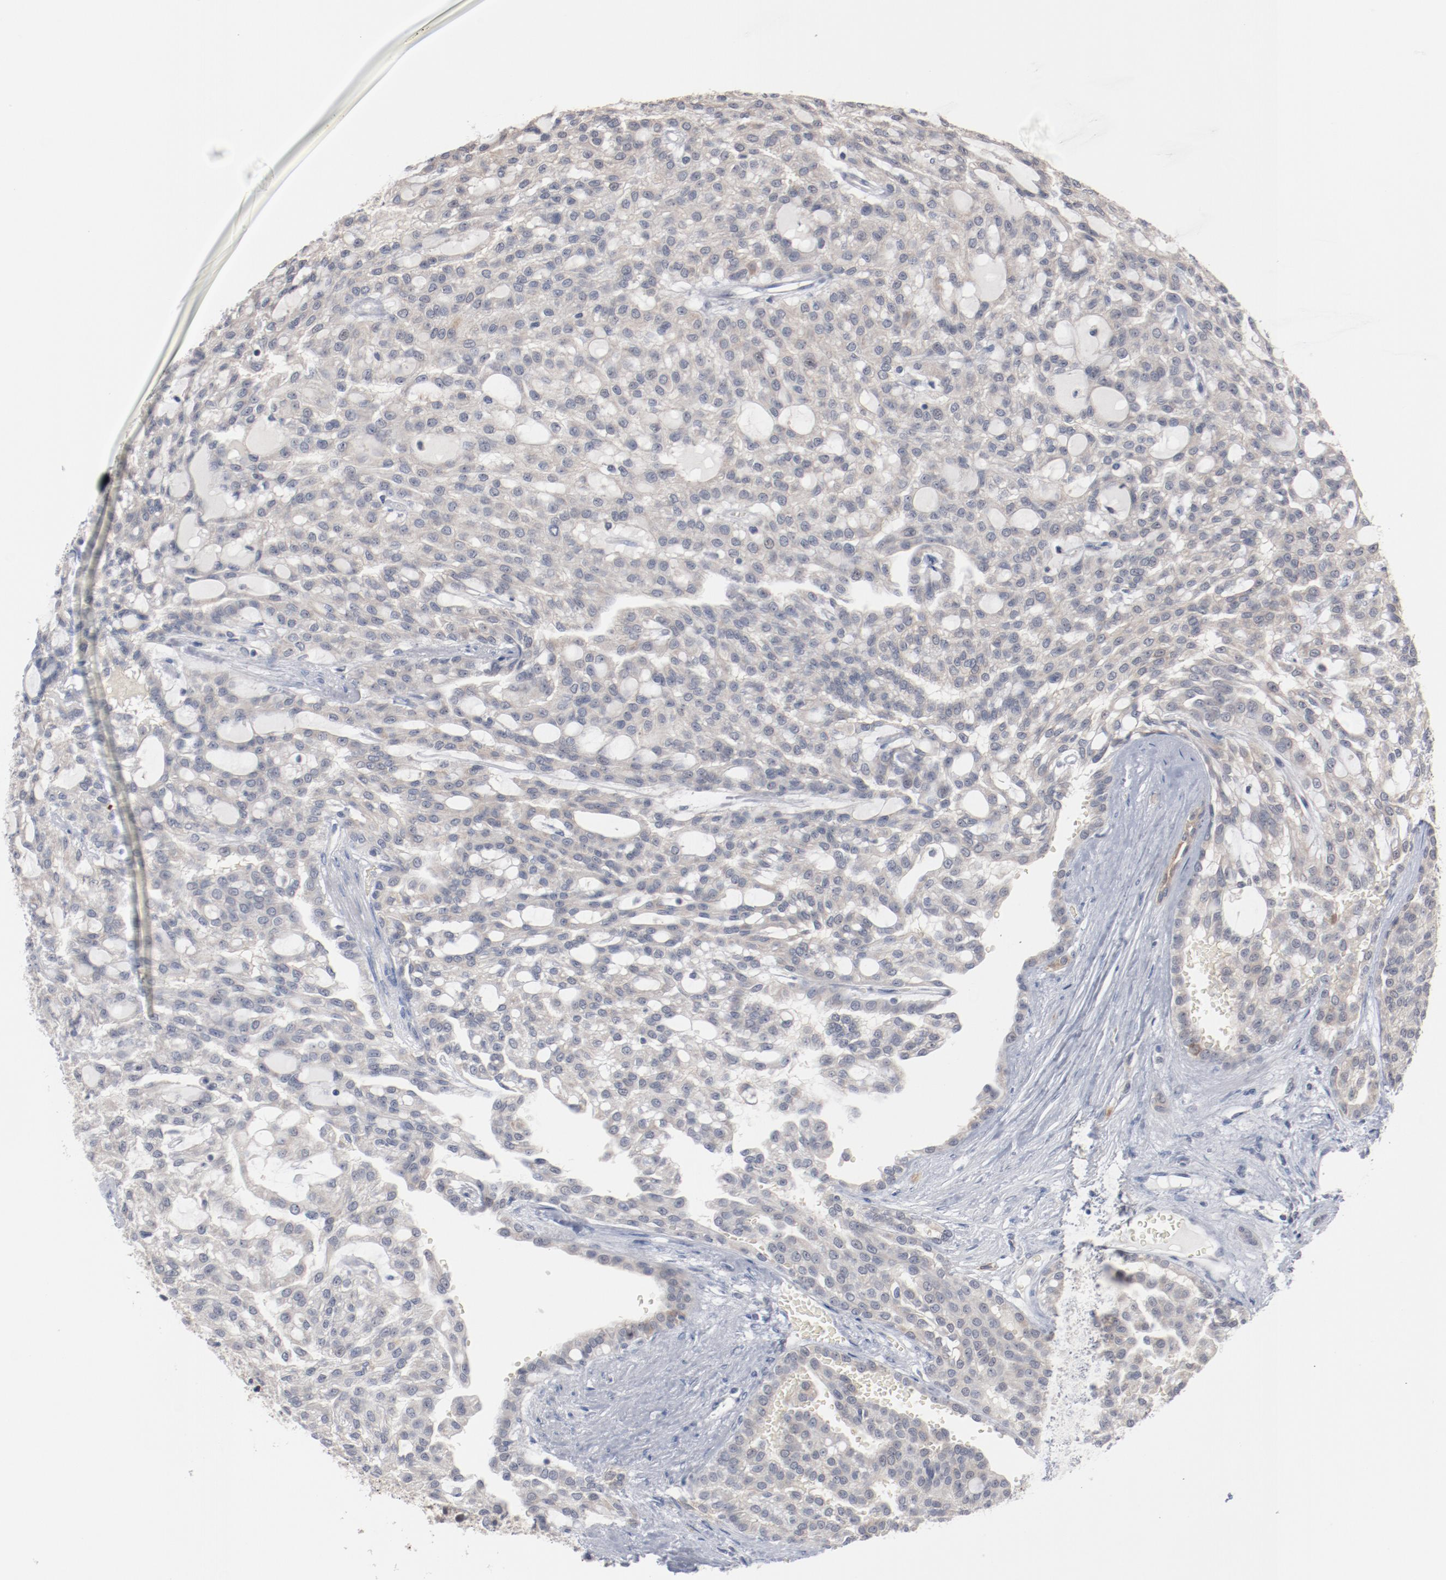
{"staining": {"intensity": "negative", "quantity": "none", "location": "none"}, "tissue": "renal cancer", "cell_type": "Tumor cells", "image_type": "cancer", "snomed": [{"axis": "morphology", "description": "Adenocarcinoma, NOS"}, {"axis": "topography", "description": "Kidney"}], "caption": "Image shows no significant protein staining in tumor cells of renal cancer.", "gene": "ERICH1", "patient": {"sex": "male", "age": 63}}